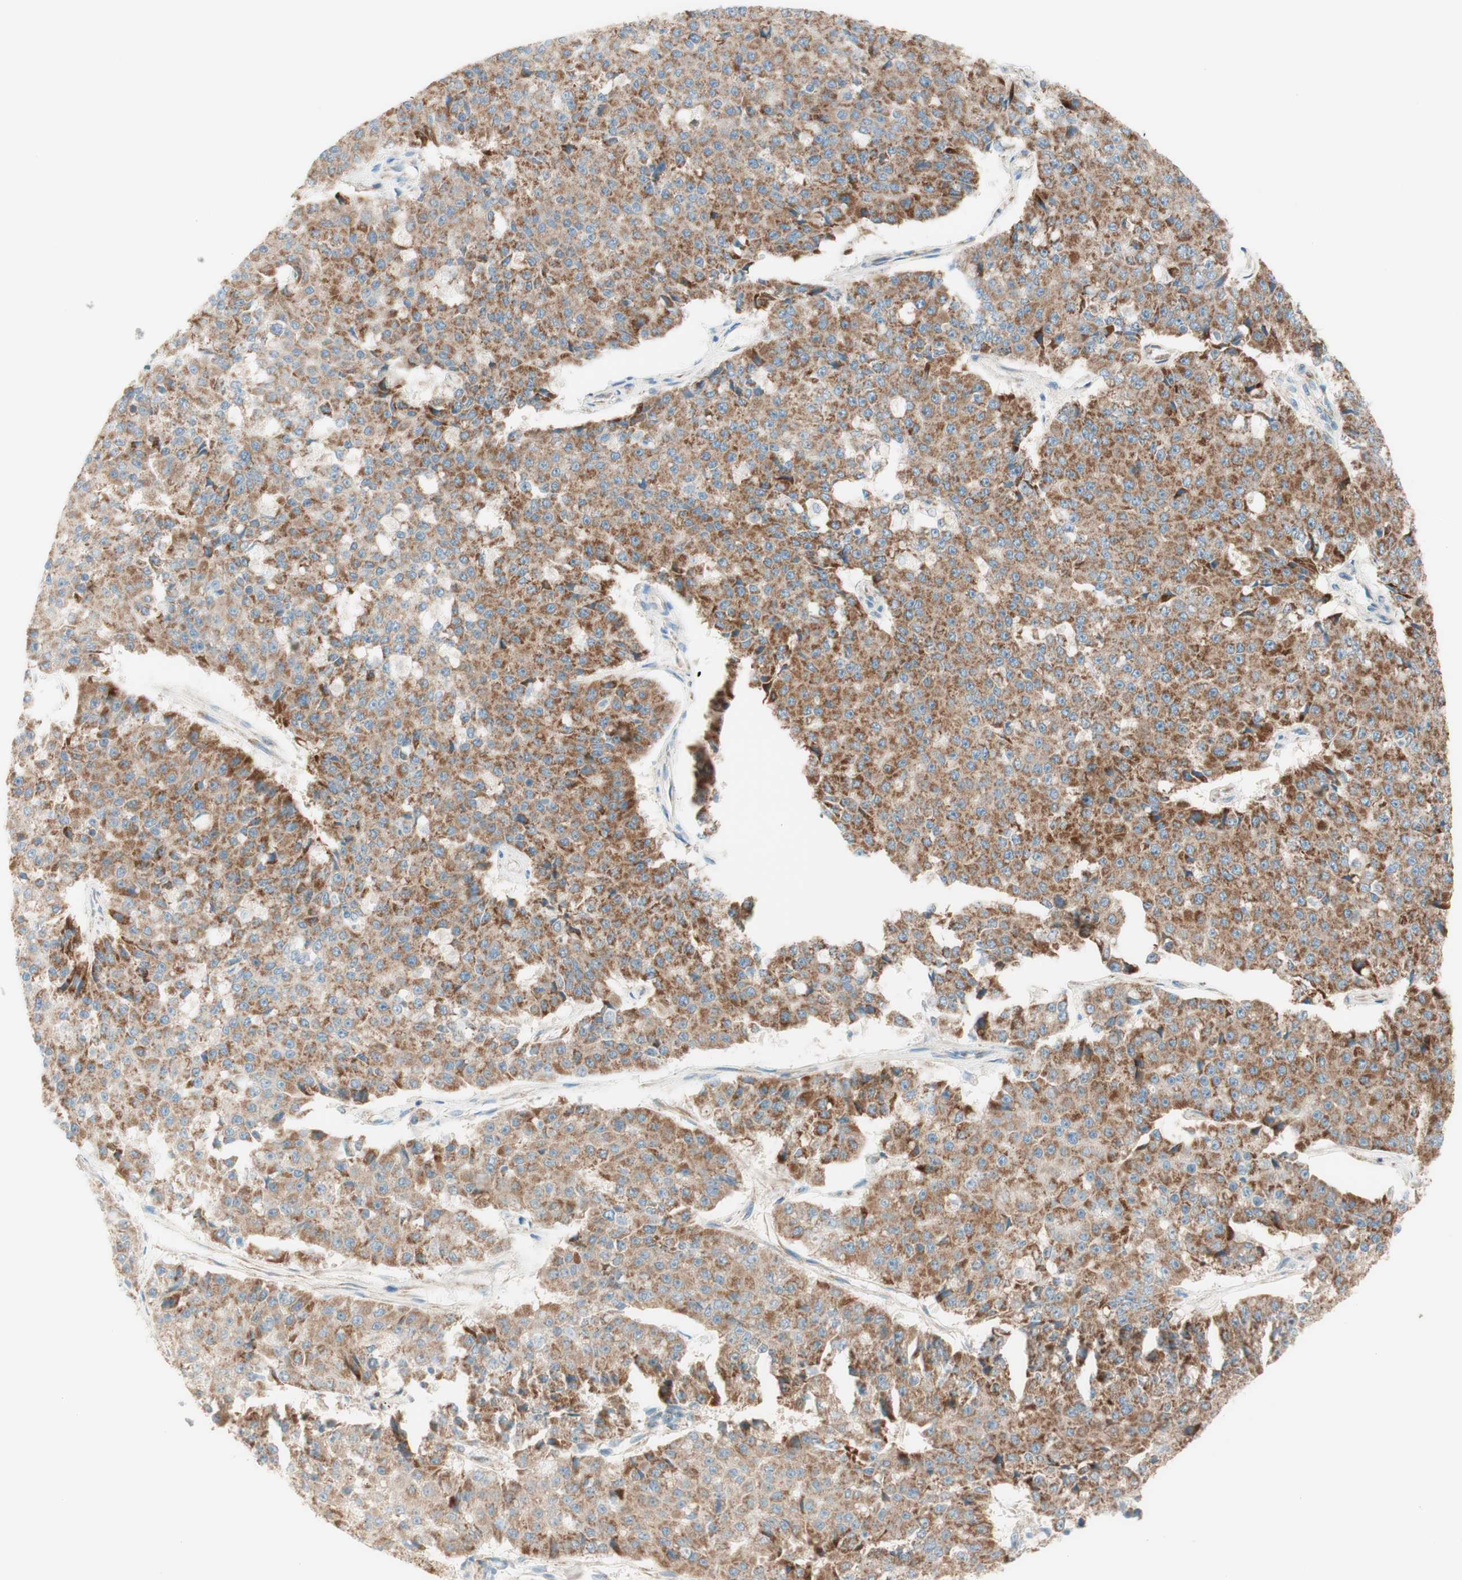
{"staining": {"intensity": "moderate", "quantity": ">75%", "location": "cytoplasmic/membranous"}, "tissue": "pancreatic cancer", "cell_type": "Tumor cells", "image_type": "cancer", "snomed": [{"axis": "morphology", "description": "Adenocarcinoma, NOS"}, {"axis": "topography", "description": "Pancreas"}], "caption": "Immunohistochemical staining of human adenocarcinoma (pancreatic) demonstrates medium levels of moderate cytoplasmic/membranous protein positivity in about >75% of tumor cells.", "gene": "TOMM20", "patient": {"sex": "male", "age": 50}}